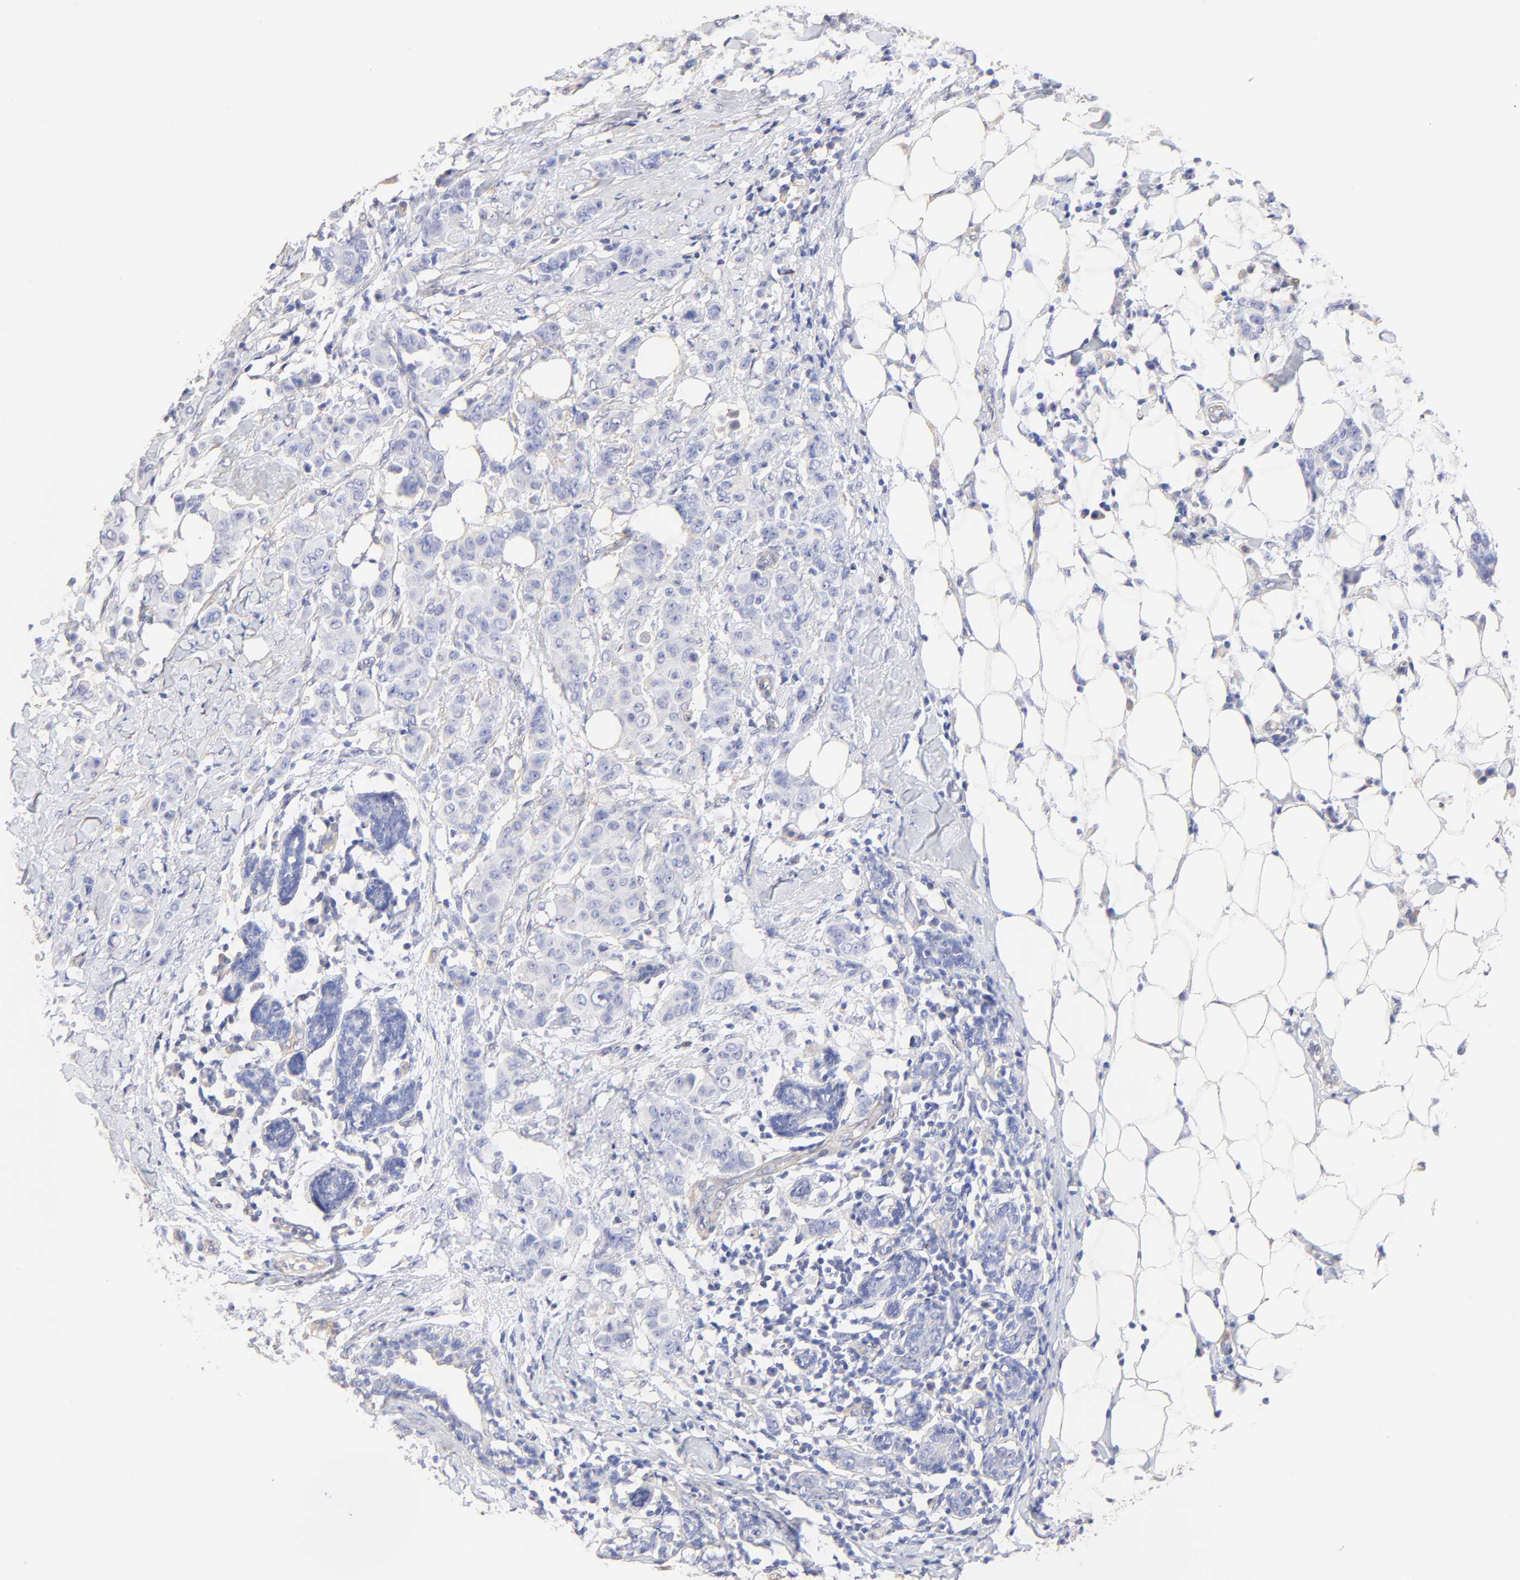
{"staining": {"intensity": "negative", "quantity": "none", "location": "none"}, "tissue": "breast cancer", "cell_type": "Tumor cells", "image_type": "cancer", "snomed": [{"axis": "morphology", "description": "Duct carcinoma"}, {"axis": "topography", "description": "Breast"}], "caption": "An IHC histopathology image of breast cancer (invasive ductal carcinoma) is shown. There is no staining in tumor cells of breast cancer (invasive ductal carcinoma).", "gene": "ACTRT1", "patient": {"sex": "female", "age": 40}}